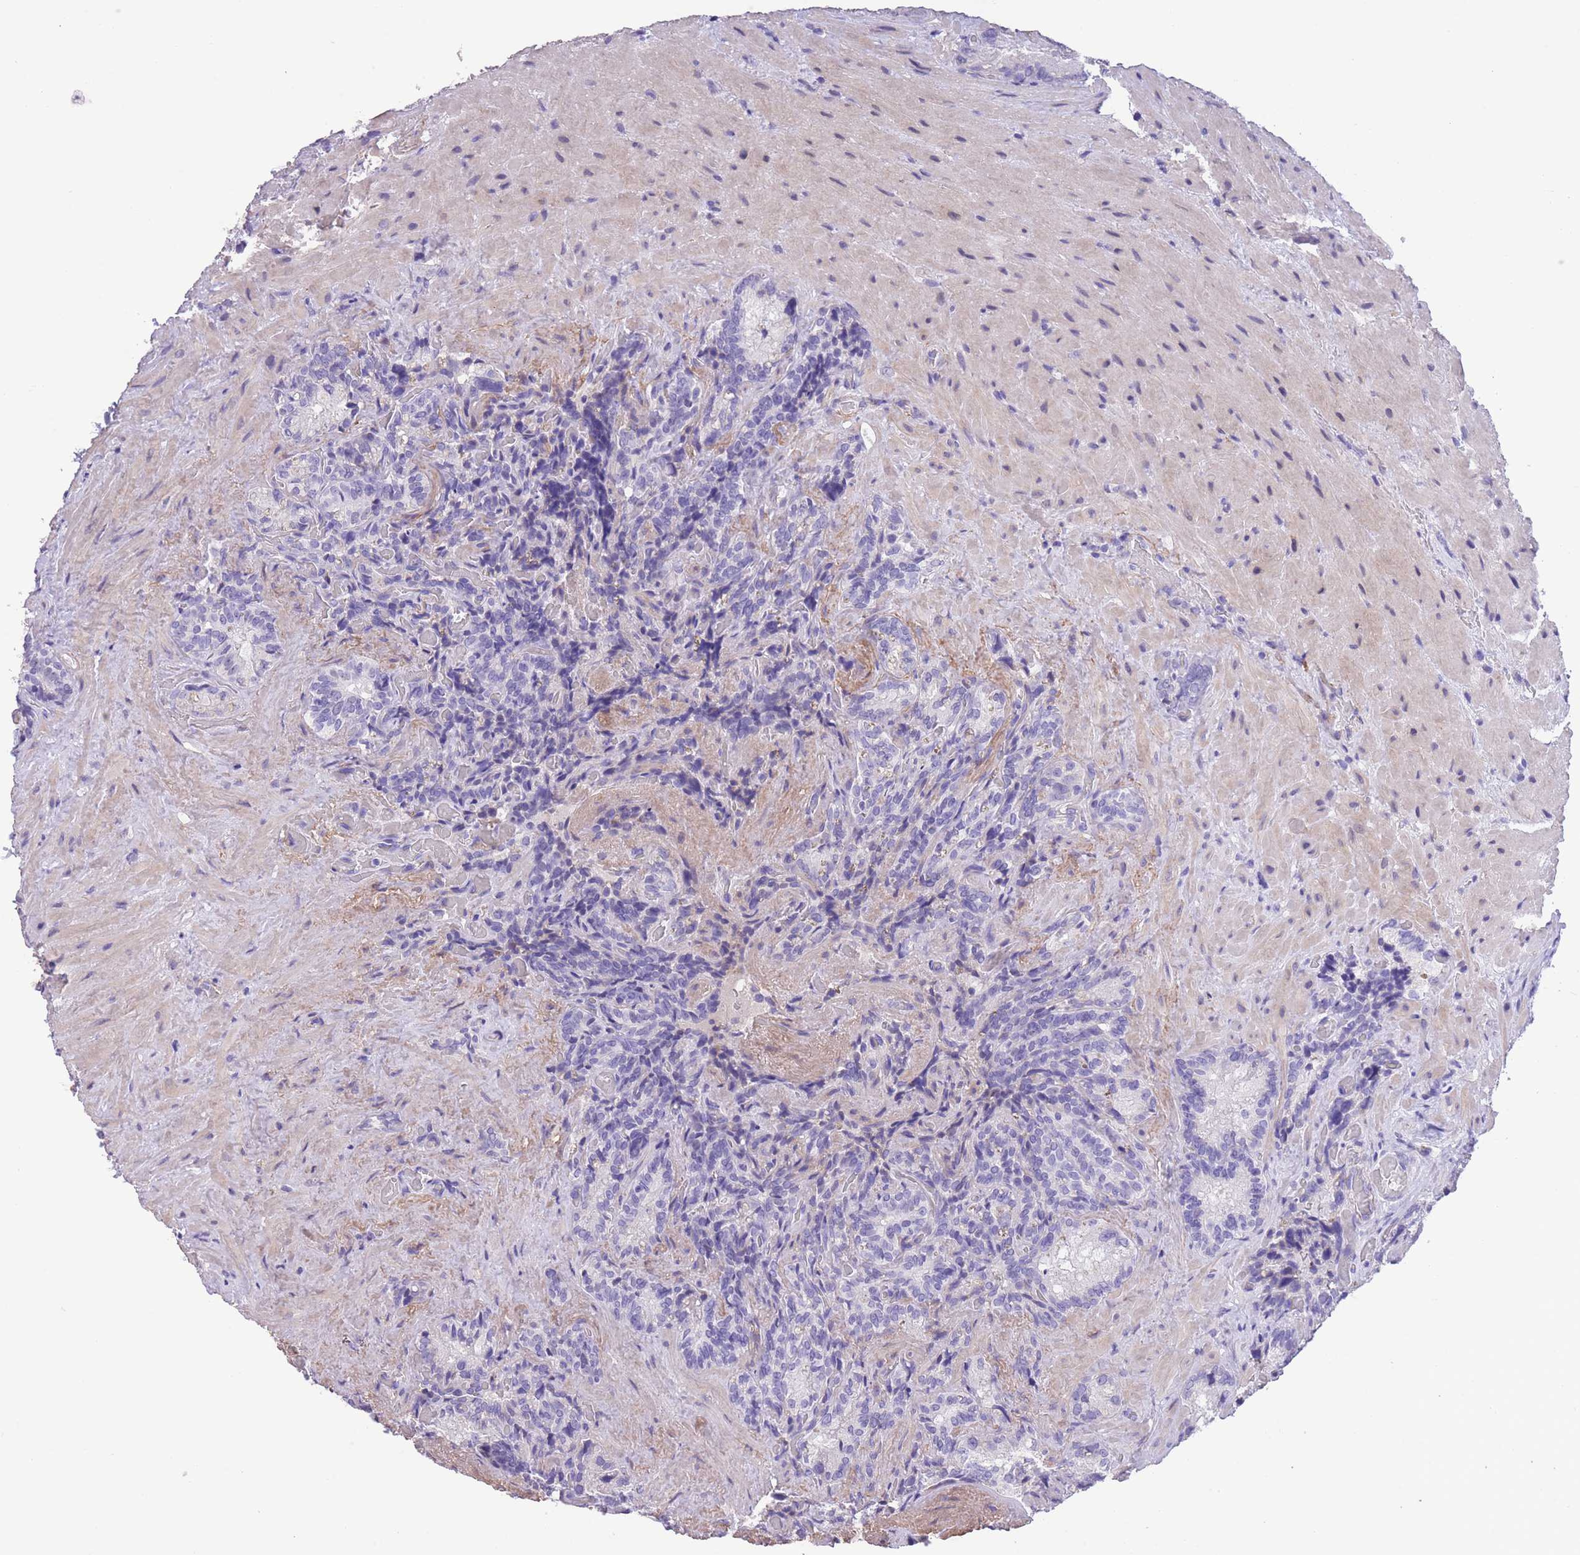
{"staining": {"intensity": "negative", "quantity": "none", "location": "none"}, "tissue": "seminal vesicle", "cell_type": "Glandular cells", "image_type": "normal", "snomed": [{"axis": "morphology", "description": "Normal tissue, NOS"}, {"axis": "topography", "description": "Seminal veicle"}], "caption": "DAB immunohistochemical staining of unremarkable human seminal vesicle reveals no significant positivity in glandular cells. (DAB IHC visualized using brightfield microscopy, high magnification).", "gene": "RAI2", "patient": {"sex": "male", "age": 62}}